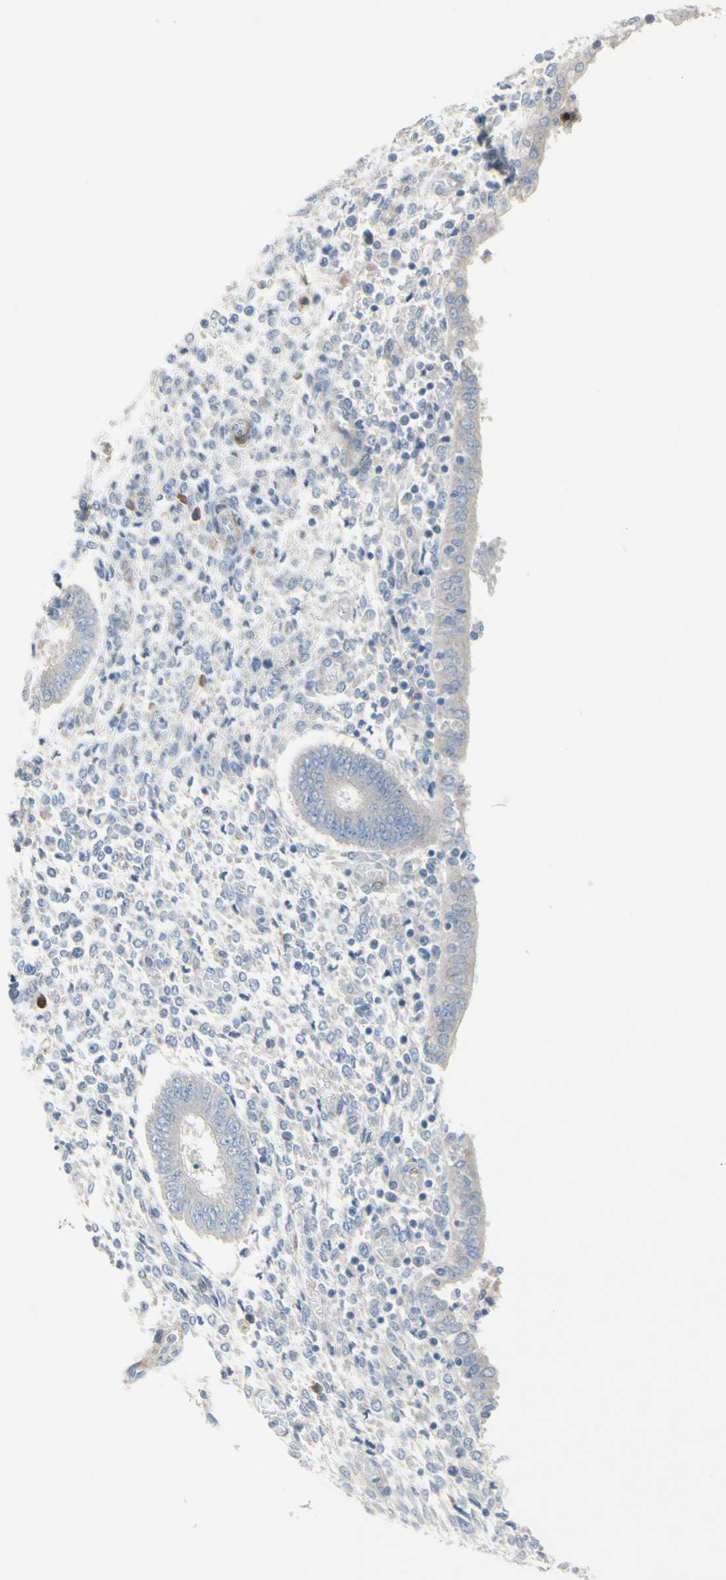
{"staining": {"intensity": "negative", "quantity": "none", "location": "none"}, "tissue": "endometrium", "cell_type": "Cells in endometrial stroma", "image_type": "normal", "snomed": [{"axis": "morphology", "description": "Normal tissue, NOS"}, {"axis": "topography", "description": "Endometrium"}], "caption": "This is a photomicrograph of immunohistochemistry staining of unremarkable endometrium, which shows no staining in cells in endometrial stroma. (Stains: DAB (3,3'-diaminobenzidine) immunohistochemistry (IHC) with hematoxylin counter stain, Microscopy: brightfield microscopy at high magnification).", "gene": "MAP2", "patient": {"sex": "female", "age": 35}}